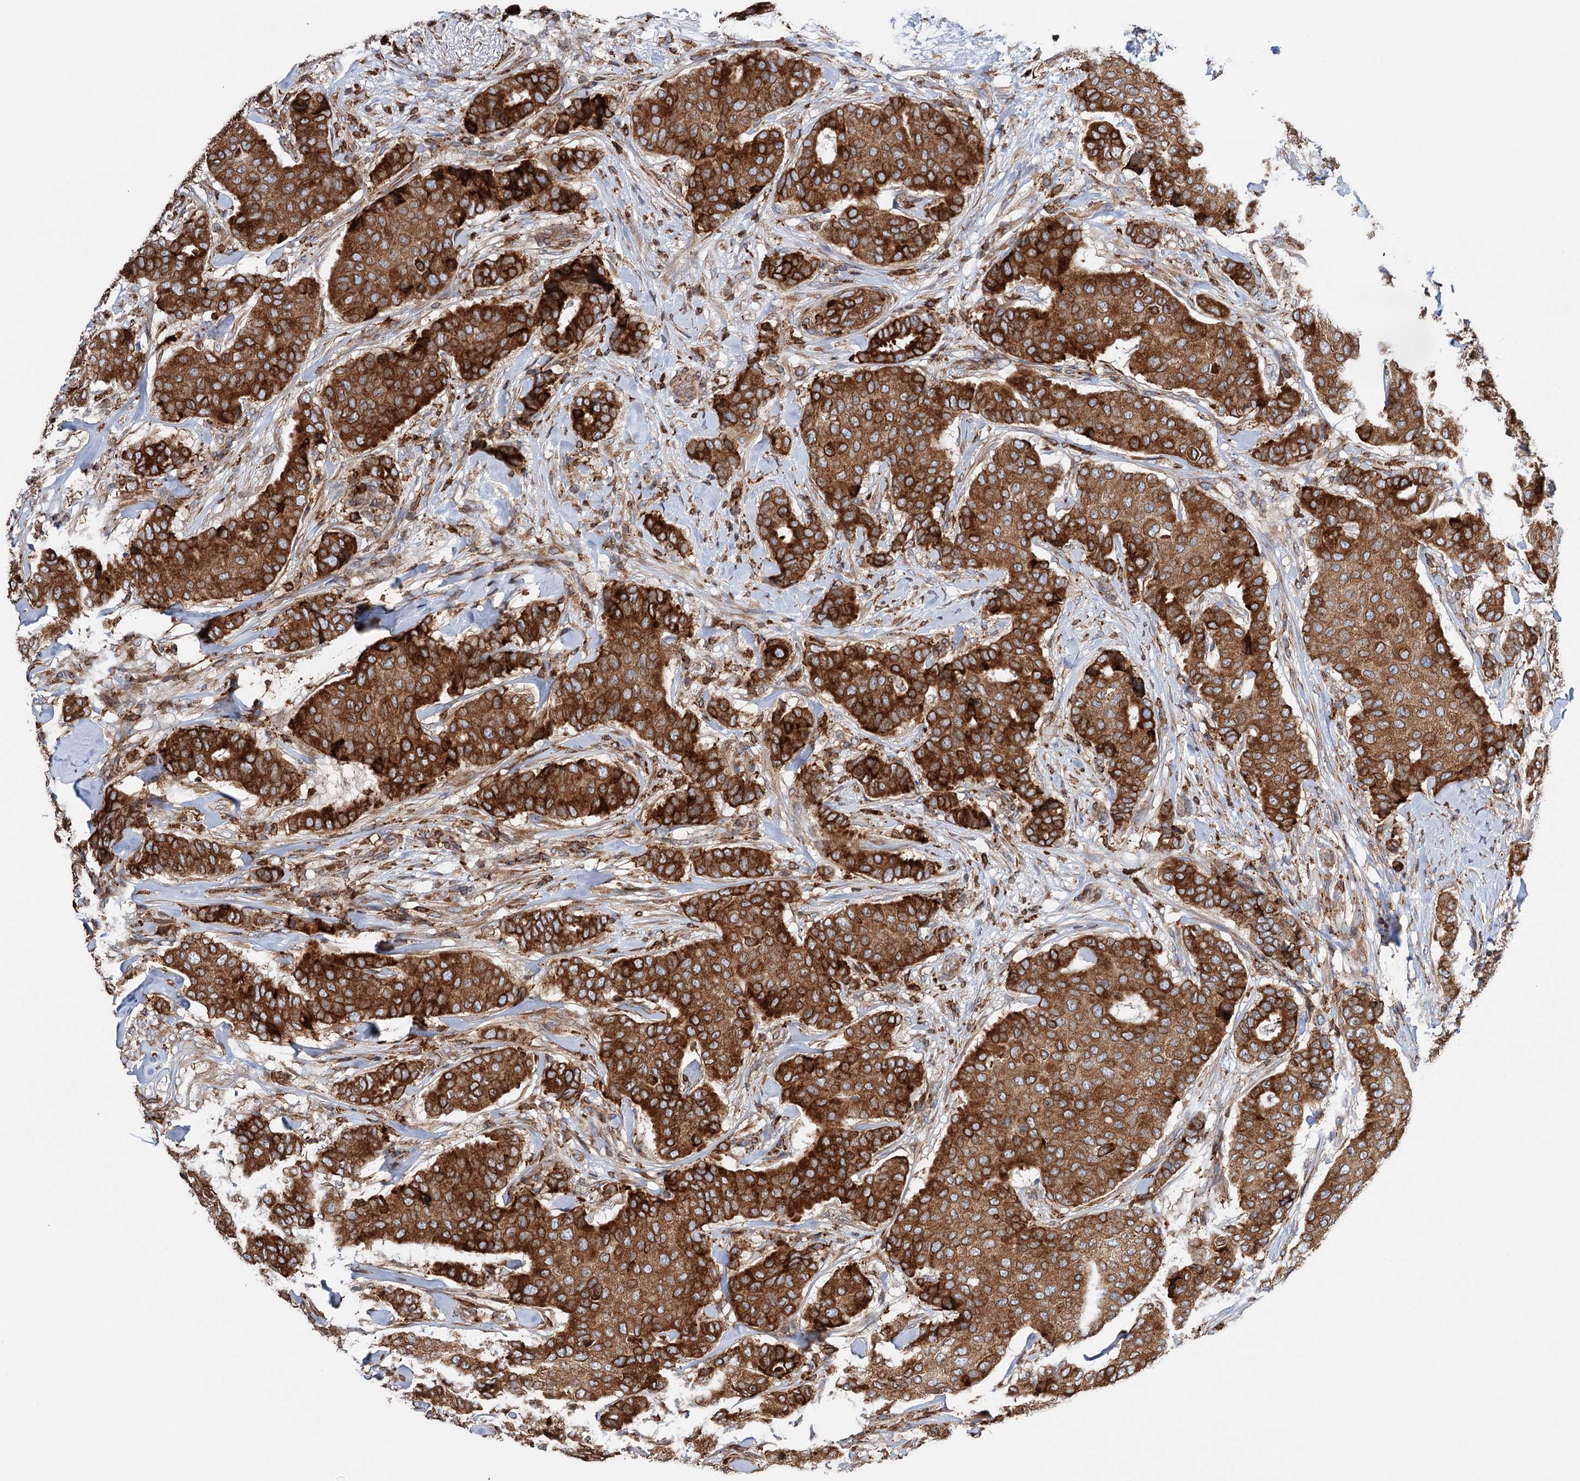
{"staining": {"intensity": "strong", "quantity": ">75%", "location": "cytoplasmic/membranous"}, "tissue": "breast cancer", "cell_type": "Tumor cells", "image_type": "cancer", "snomed": [{"axis": "morphology", "description": "Duct carcinoma"}, {"axis": "topography", "description": "Breast"}], "caption": "Breast cancer stained for a protein (brown) displays strong cytoplasmic/membranous positive staining in approximately >75% of tumor cells.", "gene": "ERP29", "patient": {"sex": "female", "age": 75}}